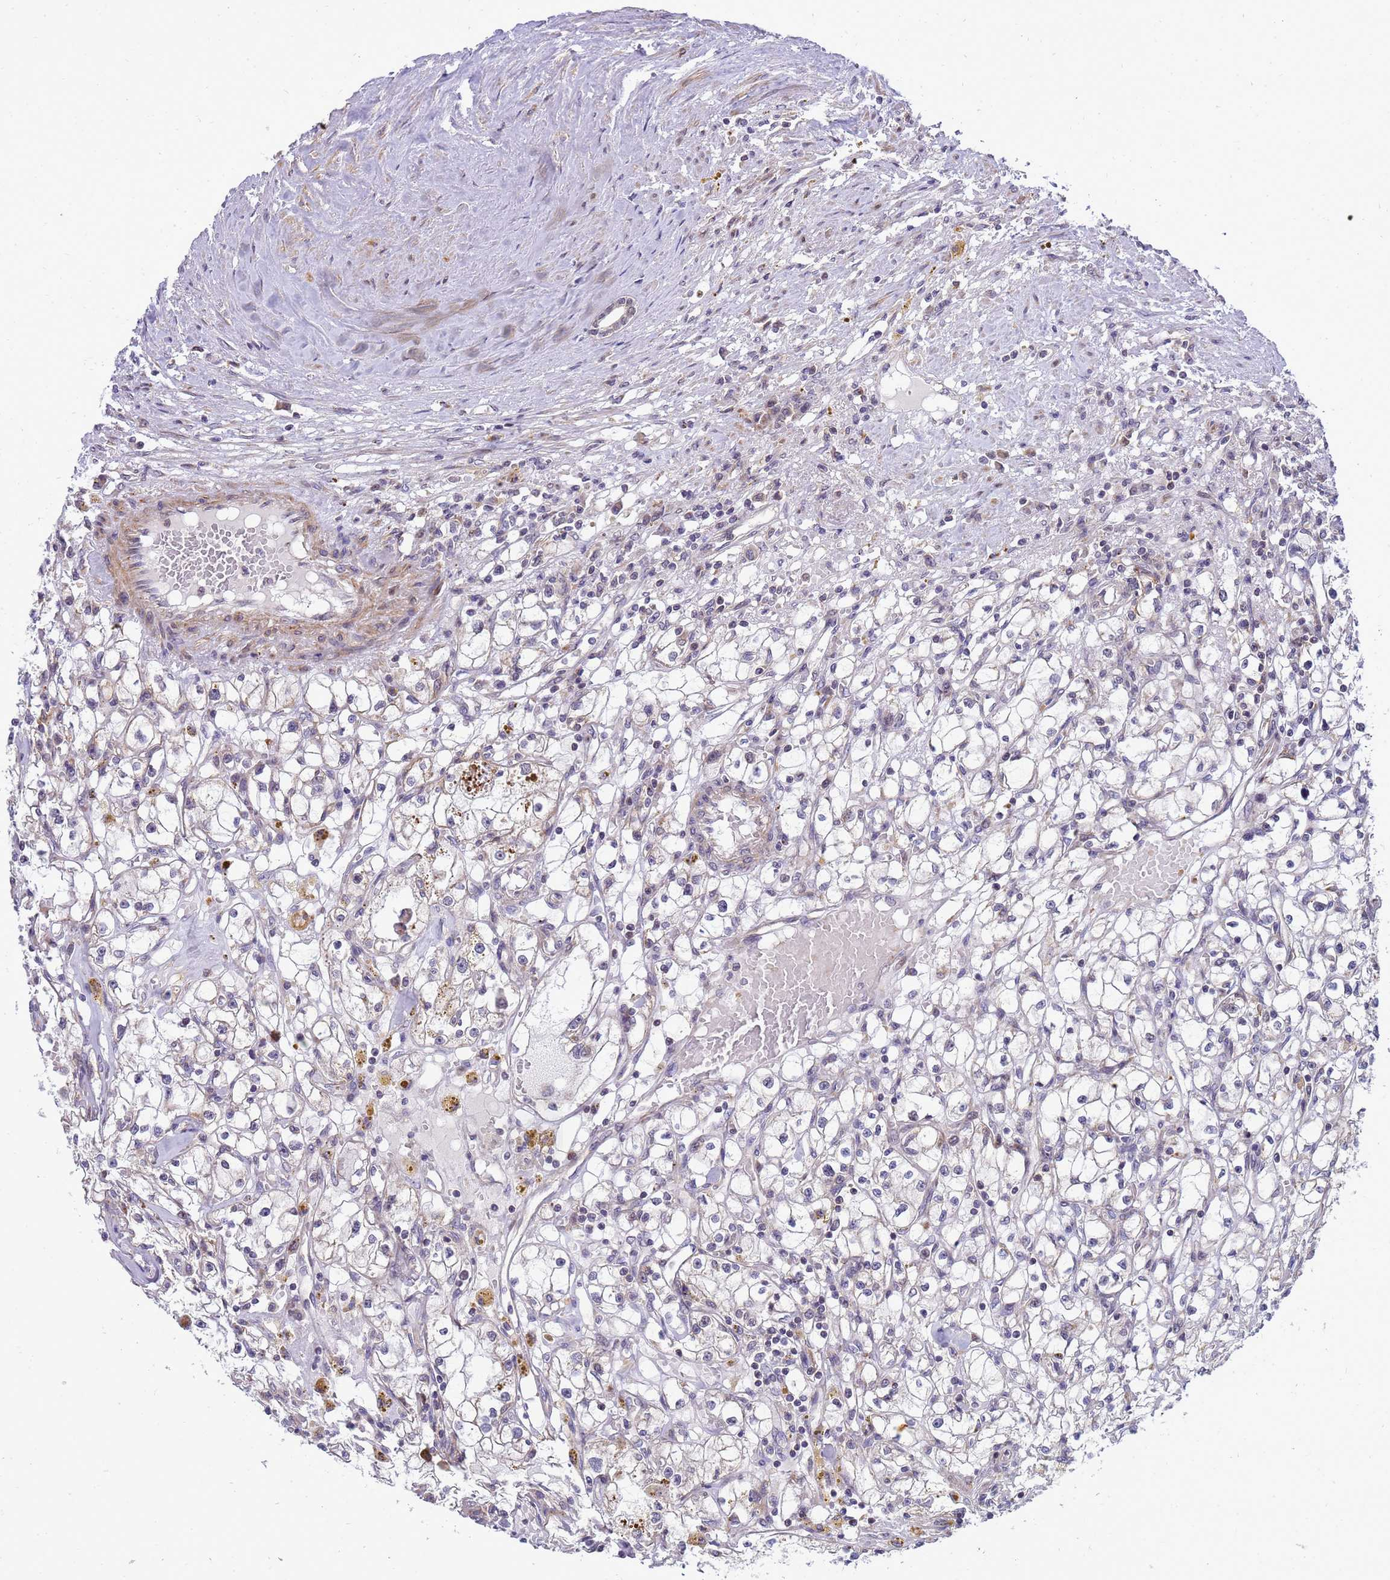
{"staining": {"intensity": "moderate", "quantity": "<25%", "location": "cytoplasmic/membranous"}, "tissue": "renal cancer", "cell_type": "Tumor cells", "image_type": "cancer", "snomed": [{"axis": "morphology", "description": "Adenocarcinoma, NOS"}, {"axis": "topography", "description": "Kidney"}], "caption": "Protein expression analysis of renal cancer (adenocarcinoma) reveals moderate cytoplasmic/membranous staining in about <25% of tumor cells.", "gene": "C12orf43", "patient": {"sex": "male", "age": 56}}